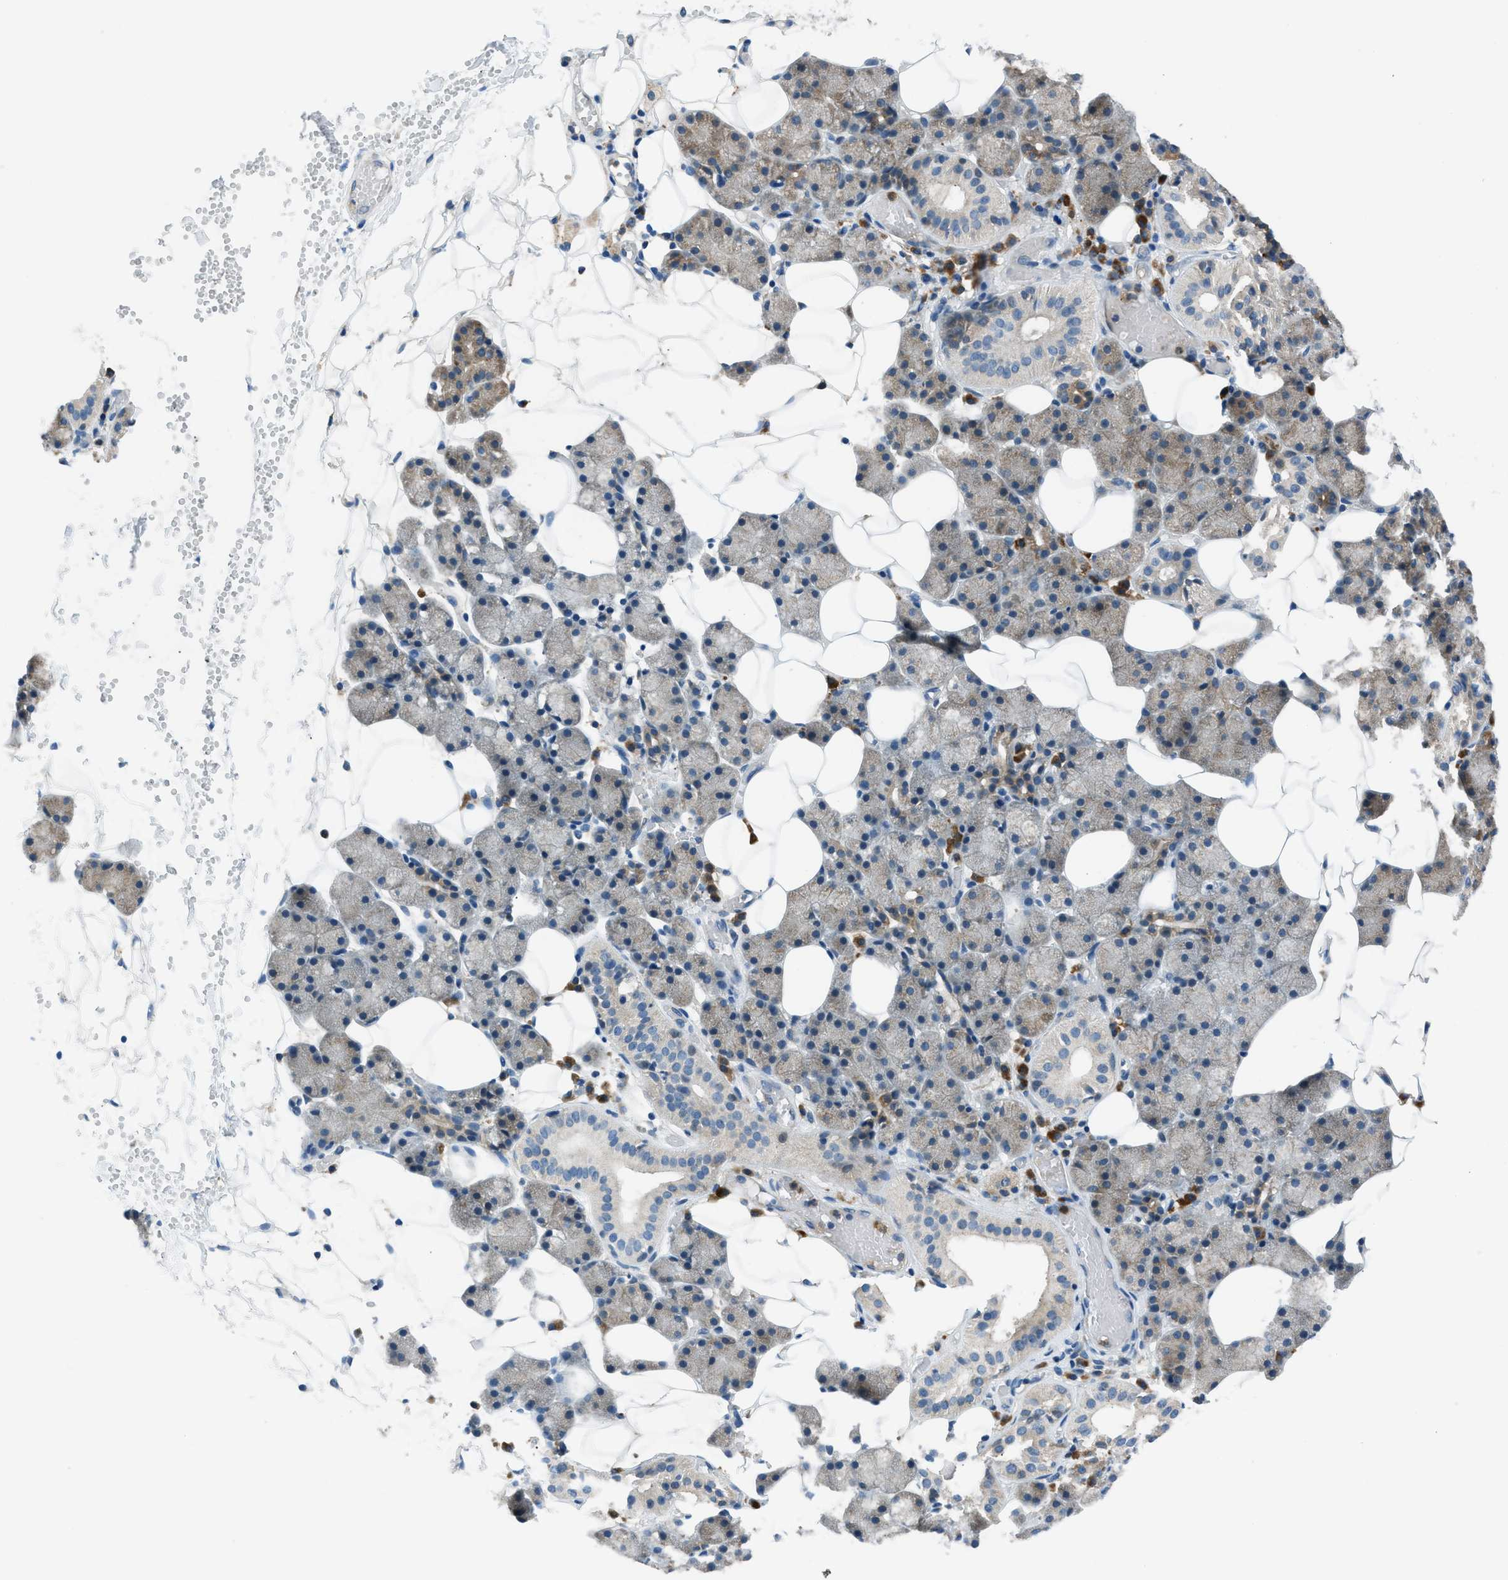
{"staining": {"intensity": "weak", "quantity": "25%-75%", "location": "cytoplasmic/membranous"}, "tissue": "salivary gland", "cell_type": "Glandular cells", "image_type": "normal", "snomed": [{"axis": "morphology", "description": "Normal tissue, NOS"}, {"axis": "topography", "description": "Salivary gland"}], "caption": "A high-resolution micrograph shows IHC staining of normal salivary gland, which demonstrates weak cytoplasmic/membranous positivity in about 25%-75% of glandular cells. The protein of interest is stained brown, and the nuclei are stained in blue (DAB (3,3'-diaminobenzidine) IHC with brightfield microscopy, high magnification).", "gene": "EDARADD", "patient": {"sex": "female", "age": 33}}